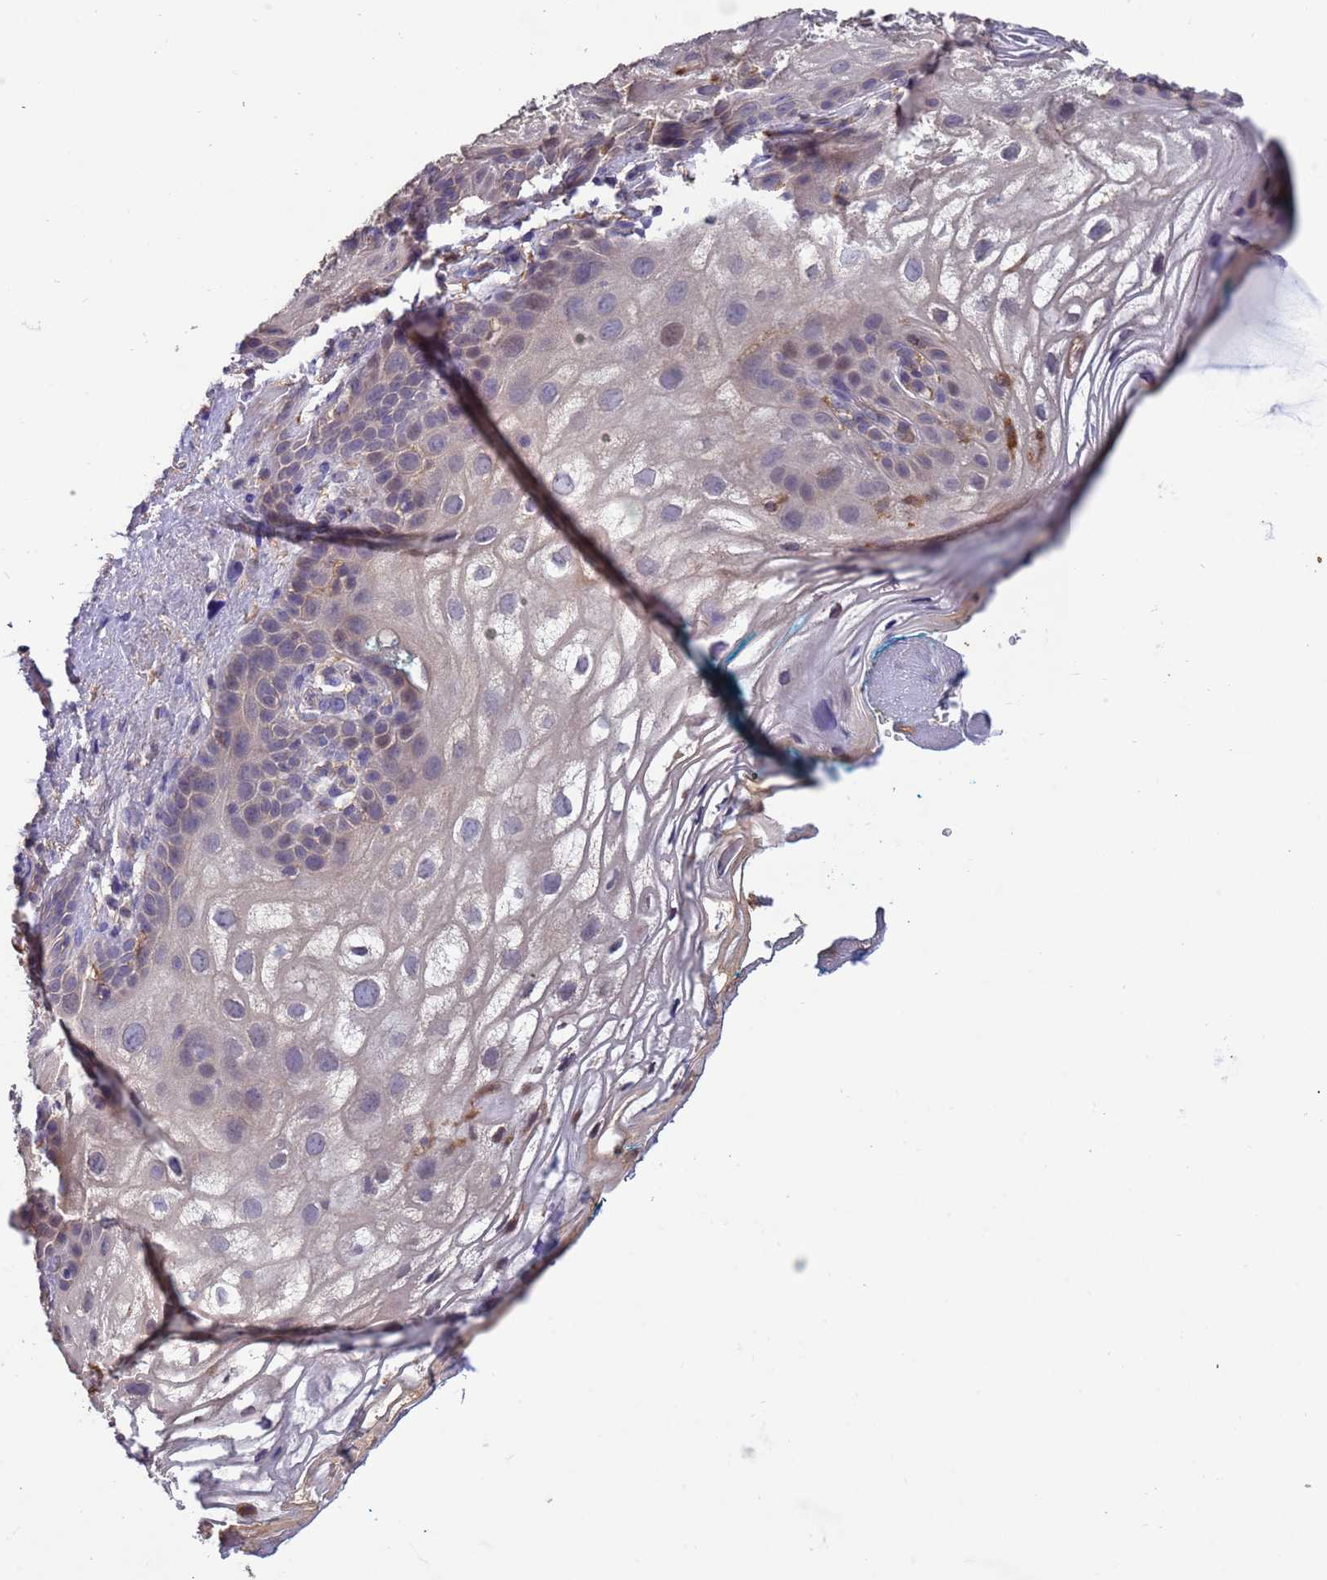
{"staining": {"intensity": "weak", "quantity": "<25%", "location": "cytoplasmic/membranous"}, "tissue": "vagina", "cell_type": "Squamous epithelial cells", "image_type": "normal", "snomed": [{"axis": "morphology", "description": "Normal tissue, NOS"}, {"axis": "topography", "description": "Vagina"}], "caption": "IHC micrograph of normal vagina stained for a protein (brown), which demonstrates no expression in squamous epithelial cells.", "gene": "AMPD3", "patient": {"sex": "female", "age": 68}}